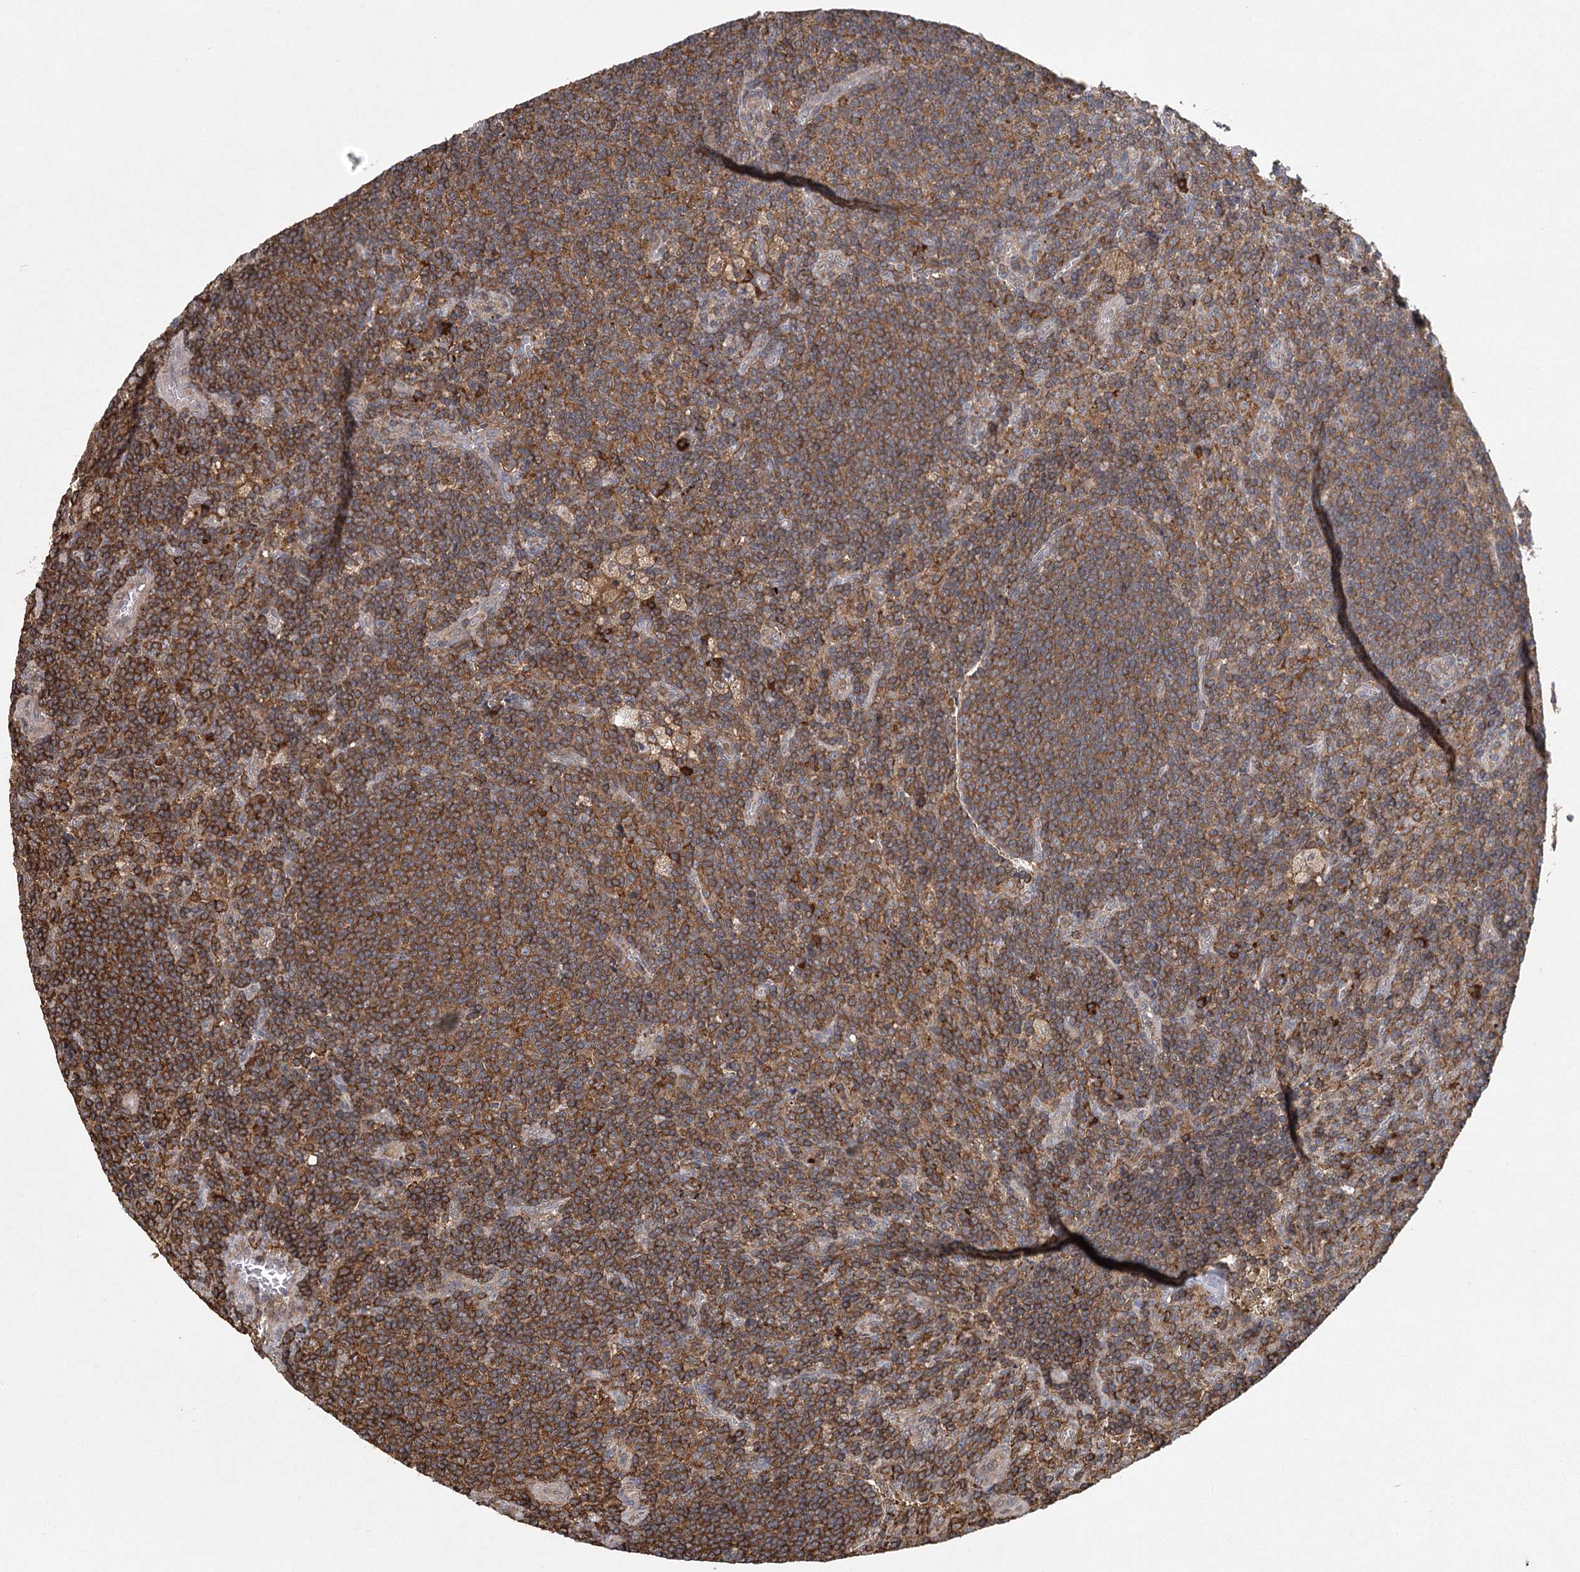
{"staining": {"intensity": "moderate", "quantity": ">75%", "location": "cytoplasmic/membranous"}, "tissue": "lymph node", "cell_type": "Germinal center cells", "image_type": "normal", "snomed": [{"axis": "morphology", "description": "Normal tissue, NOS"}, {"axis": "topography", "description": "Lymph node"}], "caption": "A high-resolution micrograph shows immunohistochemistry (IHC) staining of normal lymph node, which displays moderate cytoplasmic/membranous positivity in about >75% of germinal center cells.", "gene": "PLEKHA7", "patient": {"sex": "male", "age": 69}}